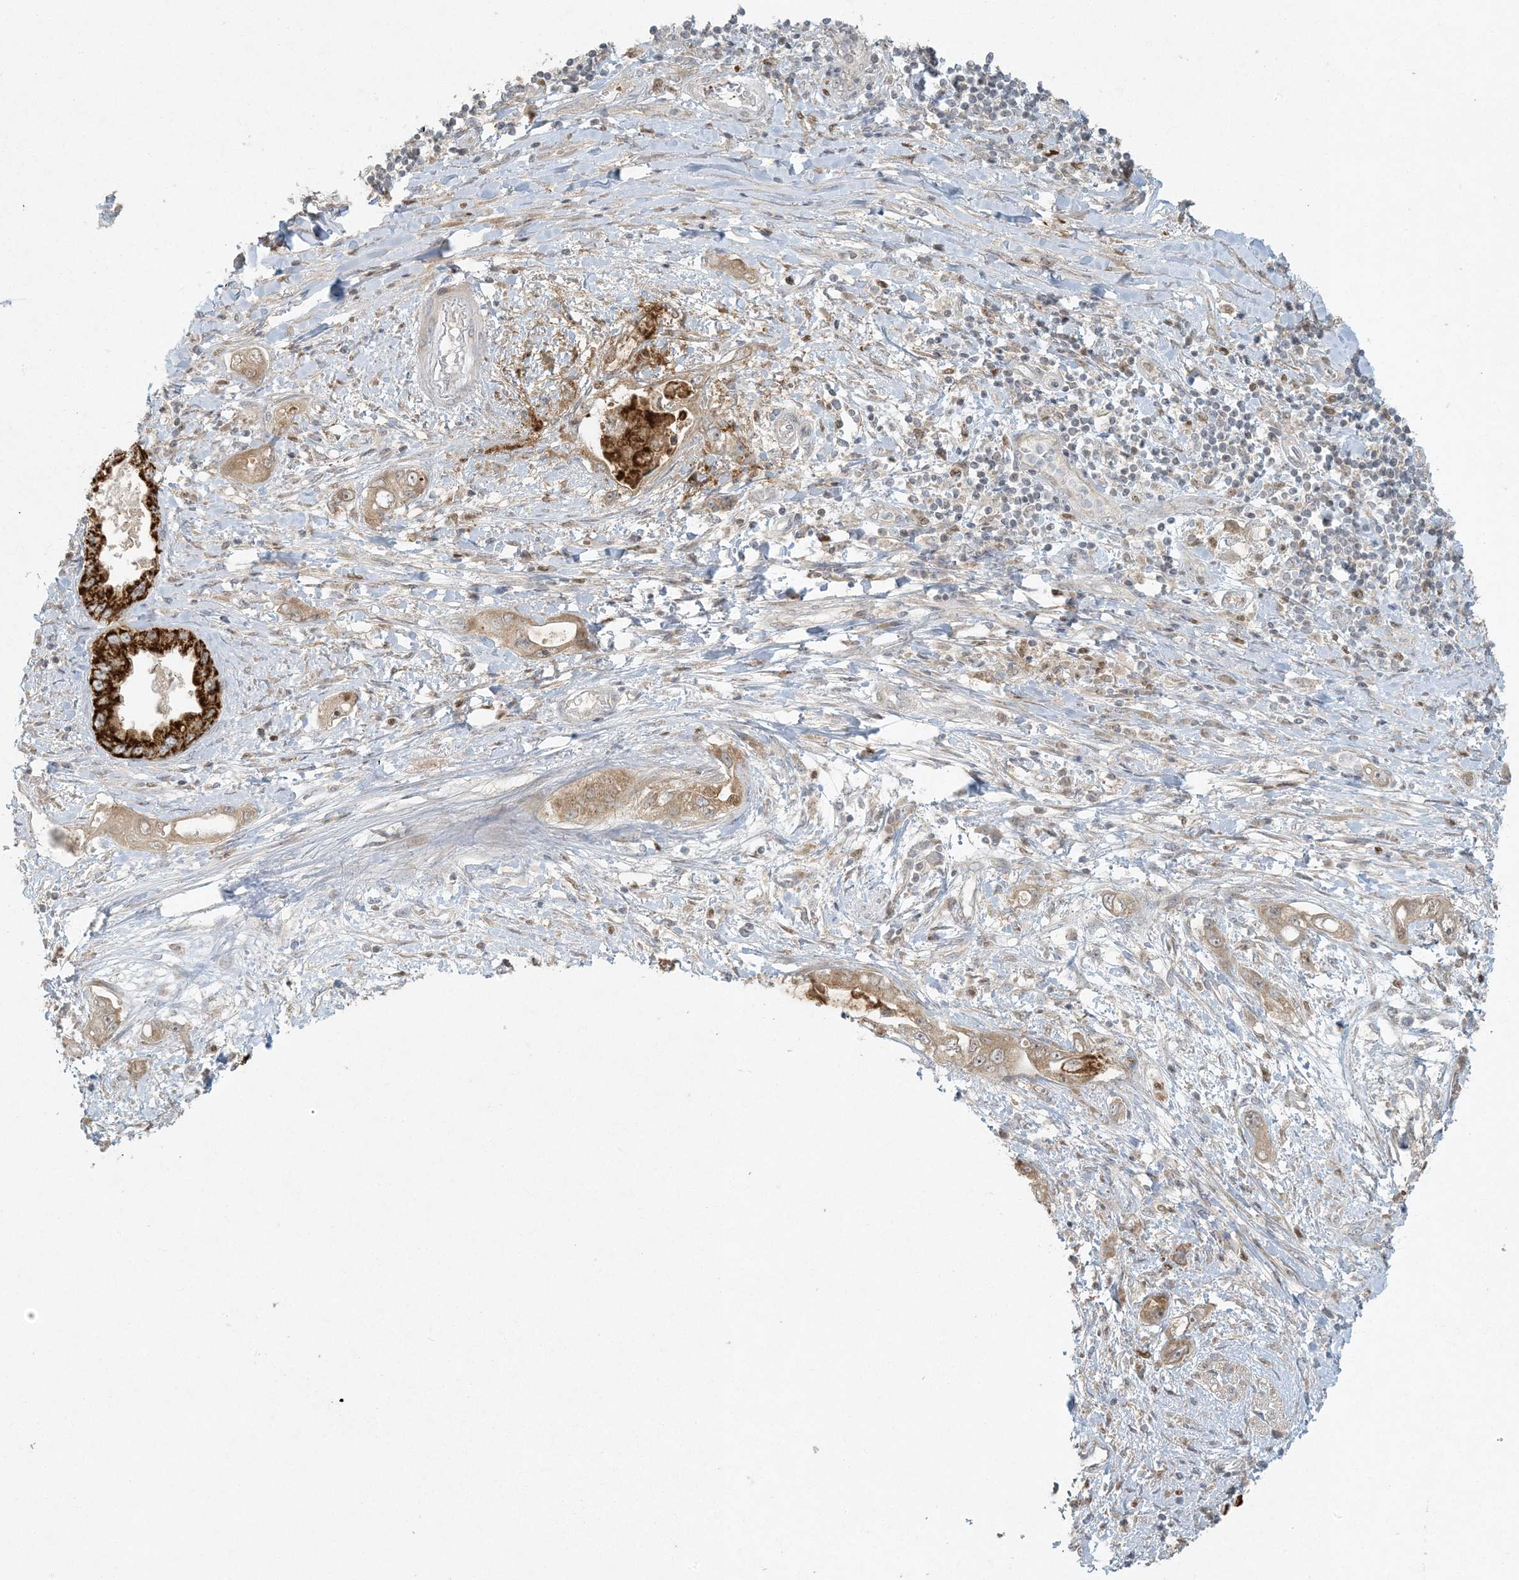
{"staining": {"intensity": "moderate", "quantity": ">75%", "location": "cytoplasmic/membranous"}, "tissue": "pancreatic cancer", "cell_type": "Tumor cells", "image_type": "cancer", "snomed": [{"axis": "morphology", "description": "Inflammation, NOS"}, {"axis": "morphology", "description": "Adenocarcinoma, NOS"}, {"axis": "topography", "description": "Pancreas"}], "caption": "Pancreatic cancer stained for a protein shows moderate cytoplasmic/membranous positivity in tumor cells.", "gene": "CTDNEP1", "patient": {"sex": "female", "age": 56}}